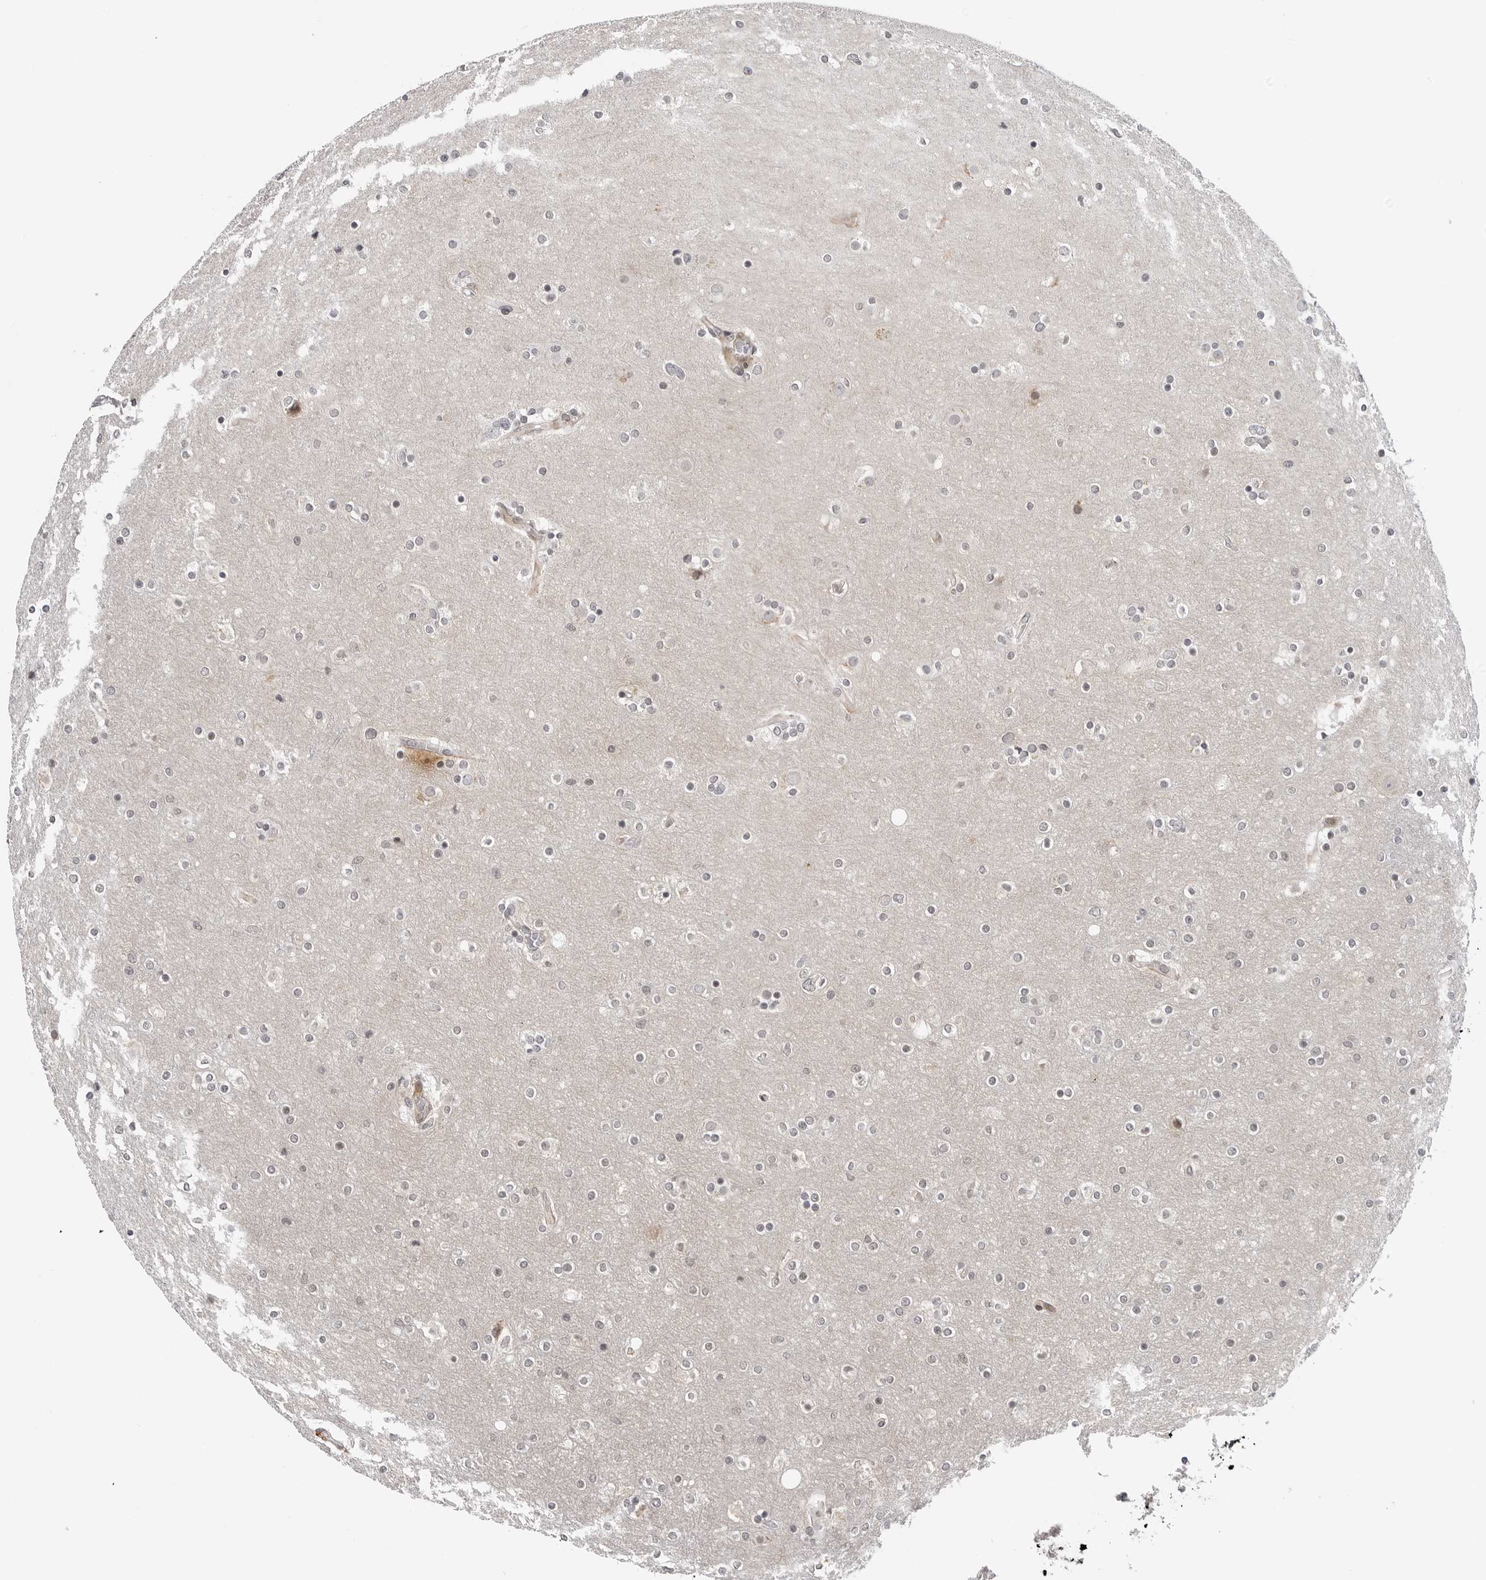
{"staining": {"intensity": "negative", "quantity": "none", "location": "none"}, "tissue": "glioma", "cell_type": "Tumor cells", "image_type": "cancer", "snomed": [{"axis": "morphology", "description": "Glioma, malignant, High grade"}, {"axis": "topography", "description": "Cerebral cortex"}], "caption": "Image shows no protein positivity in tumor cells of glioma tissue. (DAB immunohistochemistry, high magnification).", "gene": "ADAMTS5", "patient": {"sex": "female", "age": 36}}